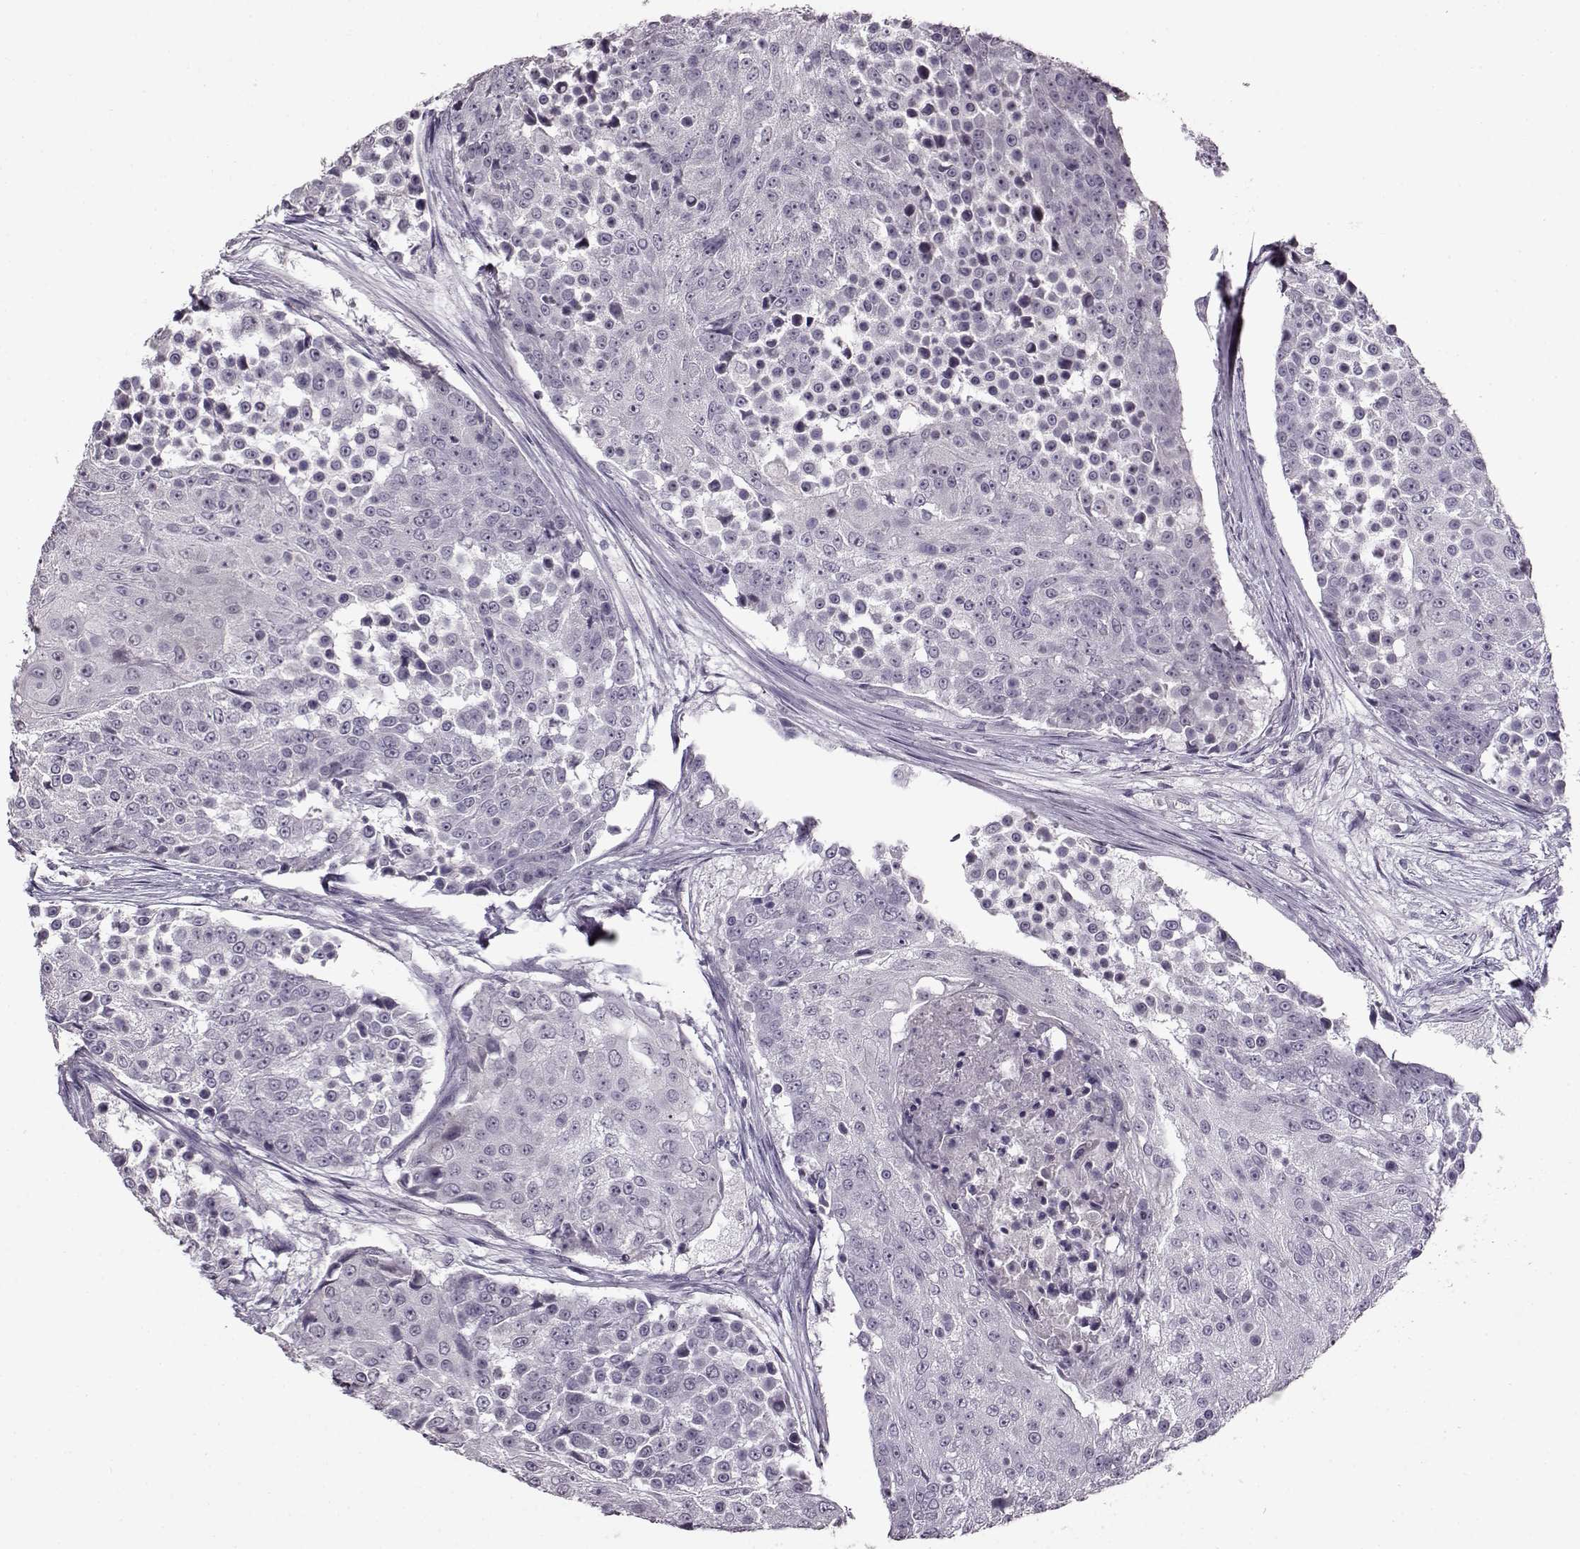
{"staining": {"intensity": "negative", "quantity": "none", "location": "none"}, "tissue": "urothelial cancer", "cell_type": "Tumor cells", "image_type": "cancer", "snomed": [{"axis": "morphology", "description": "Urothelial carcinoma, High grade"}, {"axis": "topography", "description": "Urinary bladder"}], "caption": "Urothelial carcinoma (high-grade) was stained to show a protein in brown. There is no significant positivity in tumor cells.", "gene": "FSHB", "patient": {"sex": "female", "age": 63}}